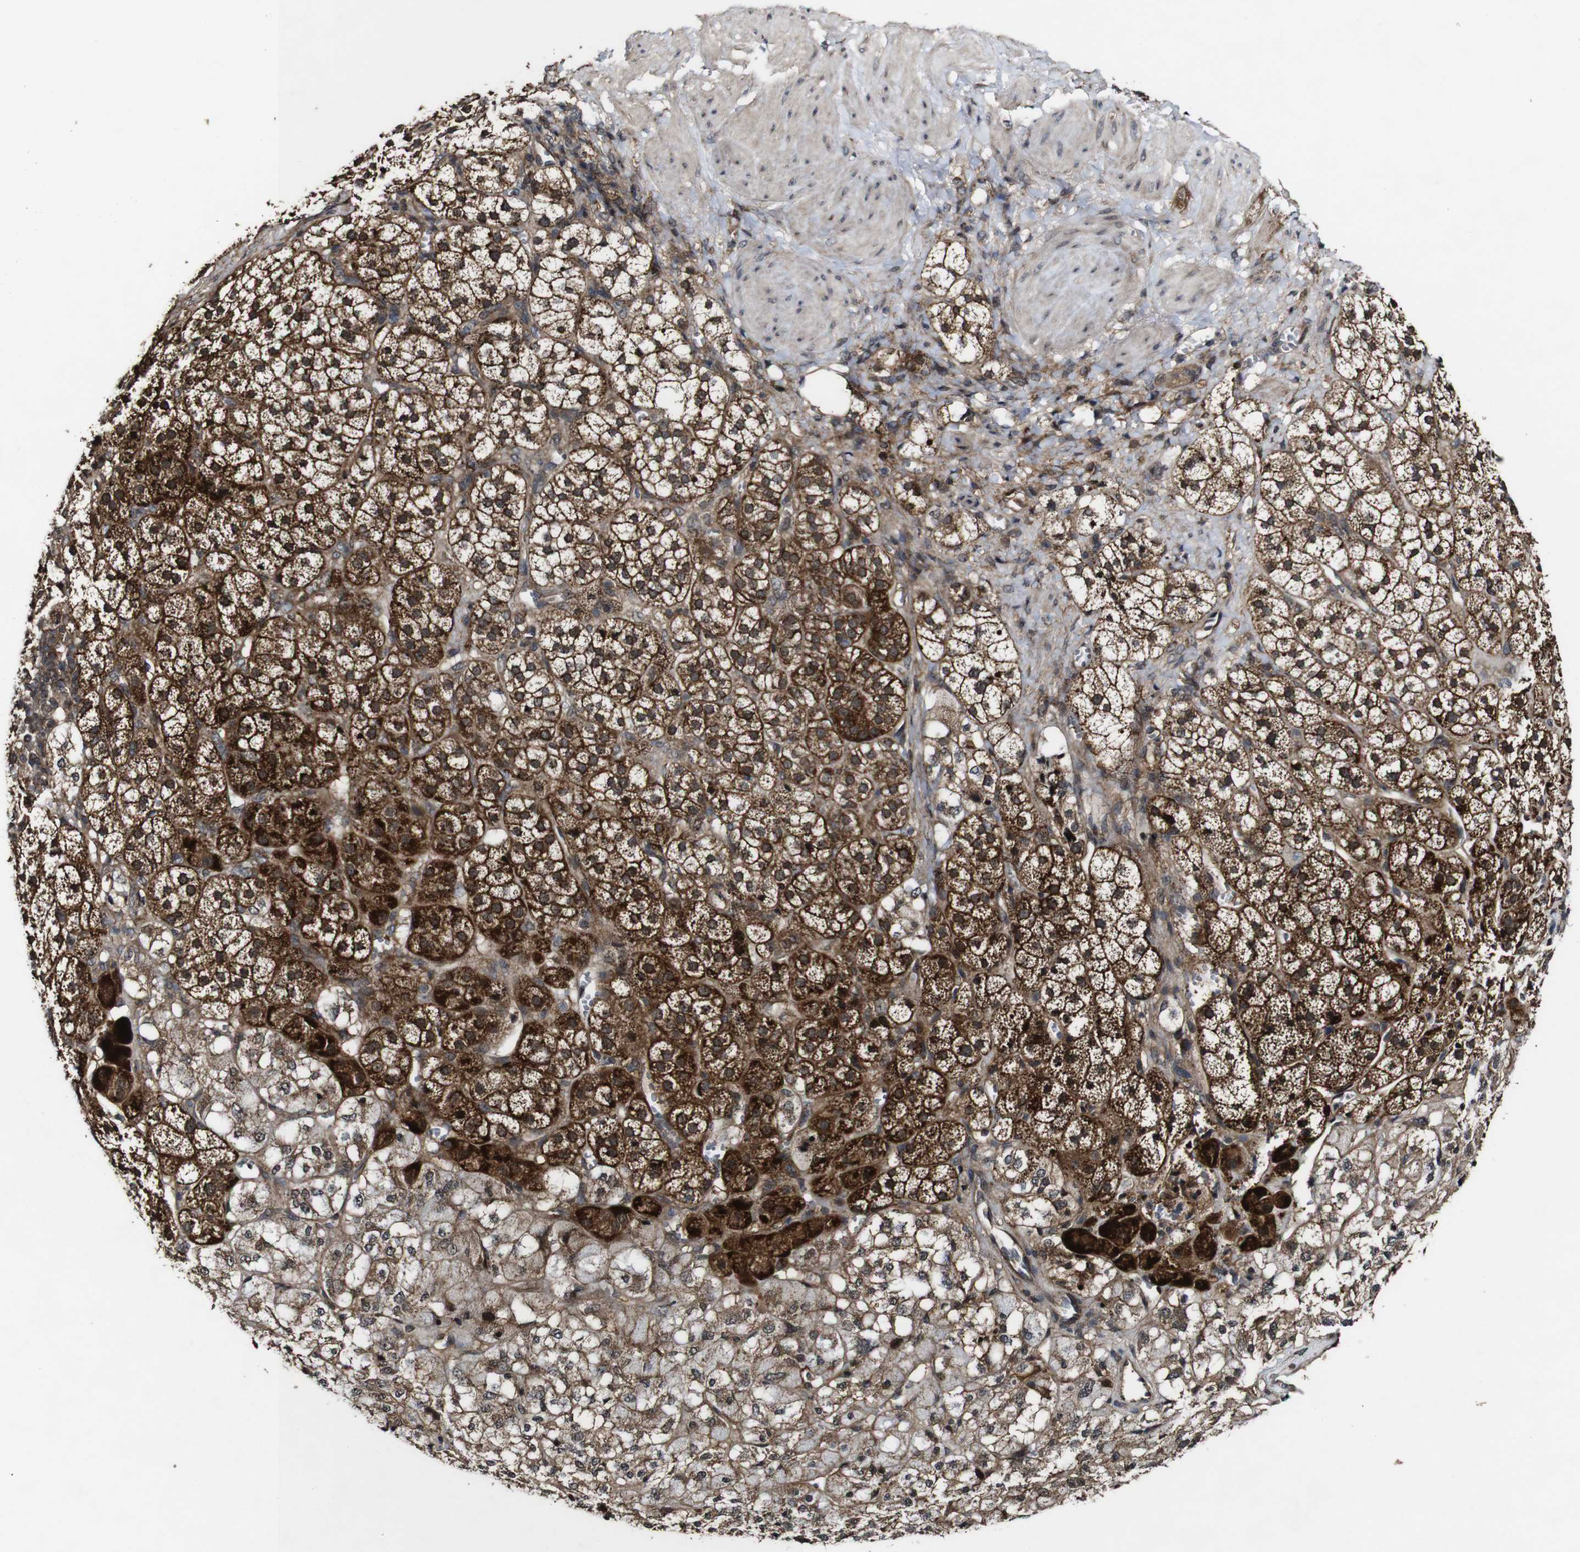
{"staining": {"intensity": "strong", "quantity": "25%-75%", "location": "cytoplasmic/membranous"}, "tissue": "adrenal gland", "cell_type": "Glandular cells", "image_type": "normal", "snomed": [{"axis": "morphology", "description": "Normal tissue, NOS"}, {"axis": "topography", "description": "Adrenal gland"}], "caption": "DAB (3,3'-diaminobenzidine) immunohistochemical staining of benign adrenal gland exhibits strong cytoplasmic/membranous protein expression in approximately 25%-75% of glandular cells.", "gene": "BTN3A3", "patient": {"sex": "male", "age": 56}}